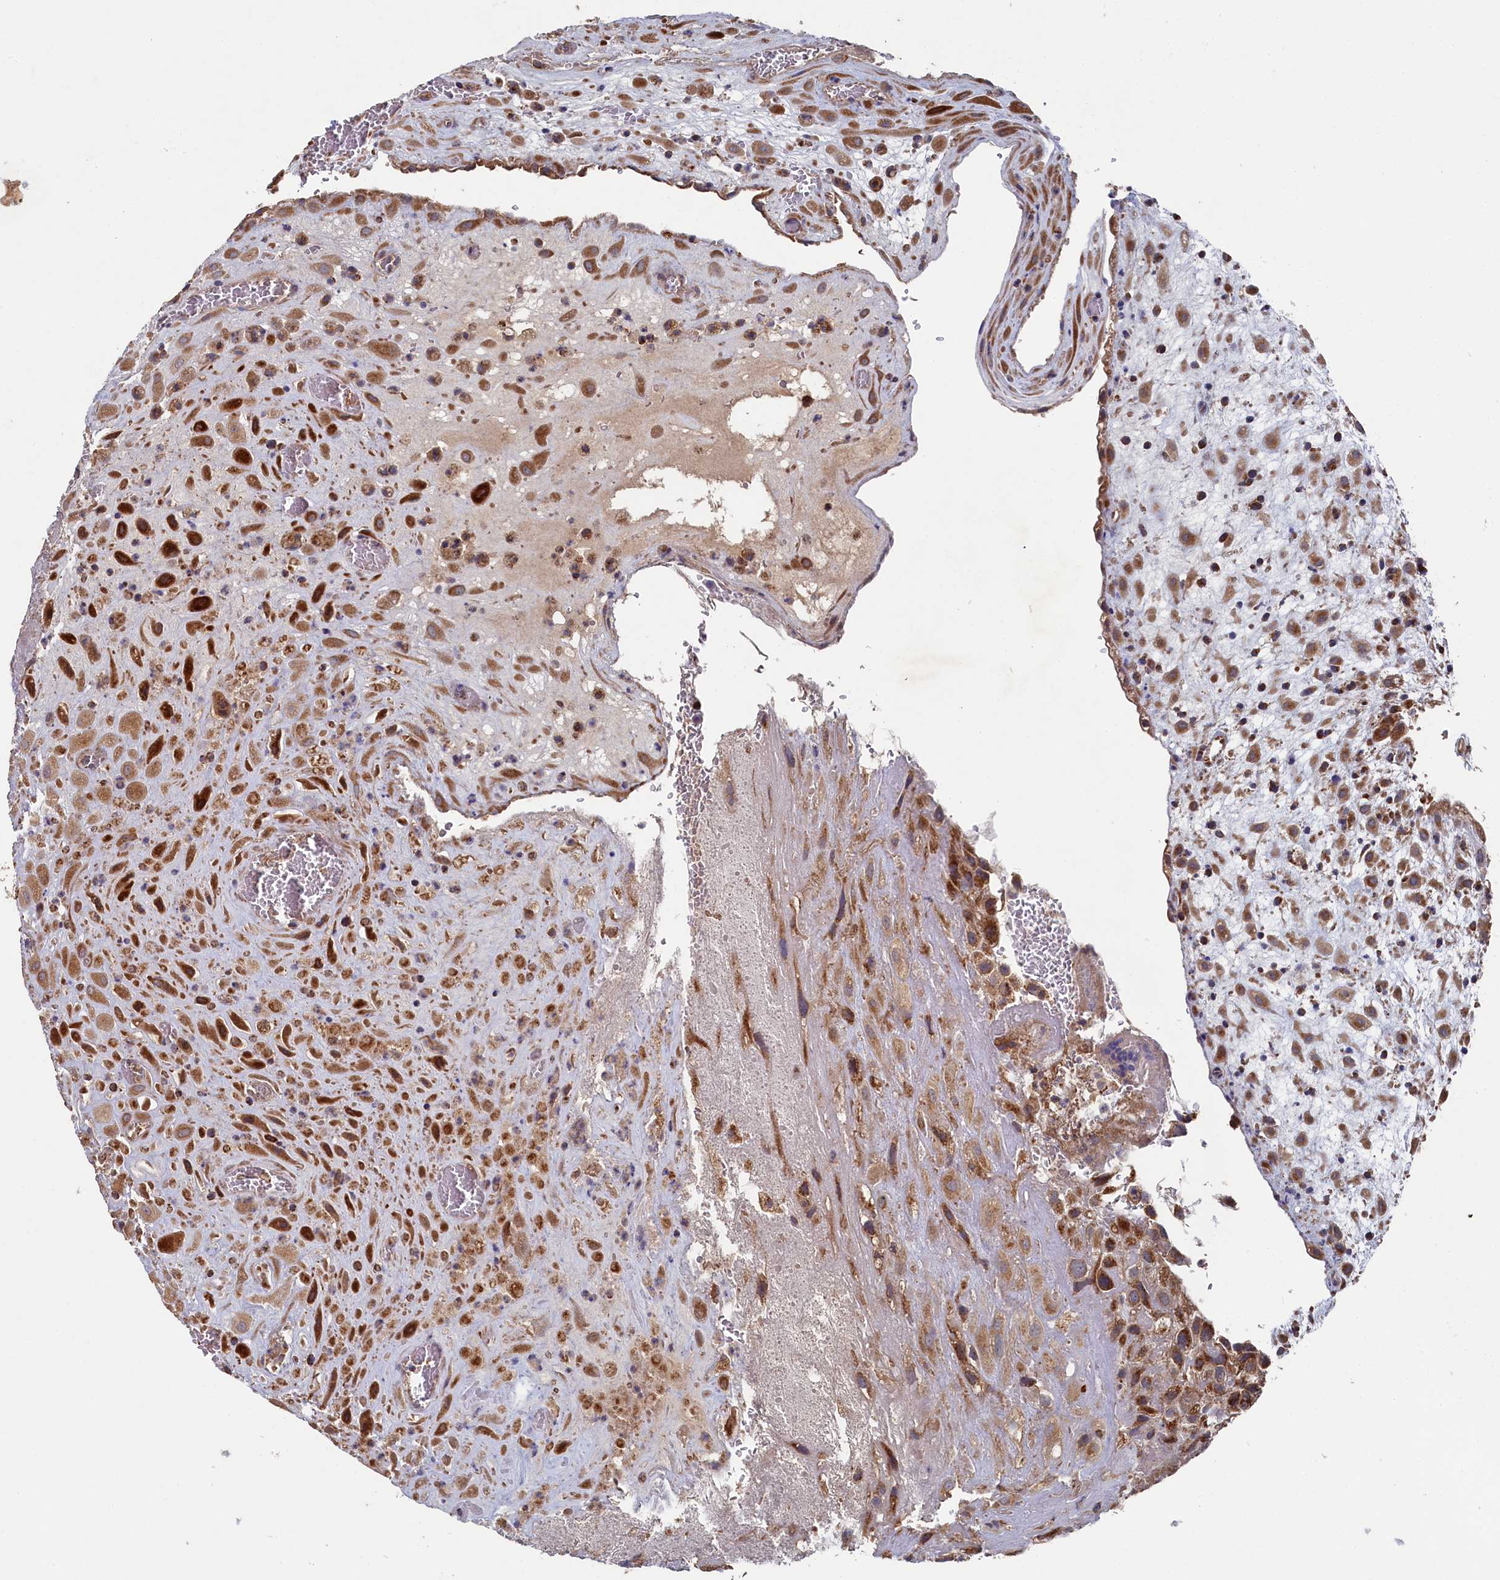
{"staining": {"intensity": "moderate", "quantity": ">75%", "location": "cytoplasmic/membranous"}, "tissue": "placenta", "cell_type": "Decidual cells", "image_type": "normal", "snomed": [{"axis": "morphology", "description": "Normal tissue, NOS"}, {"axis": "topography", "description": "Placenta"}], "caption": "Placenta stained with DAB immunohistochemistry shows medium levels of moderate cytoplasmic/membranous staining in about >75% of decidual cells.", "gene": "HAUS2", "patient": {"sex": "female", "age": 35}}